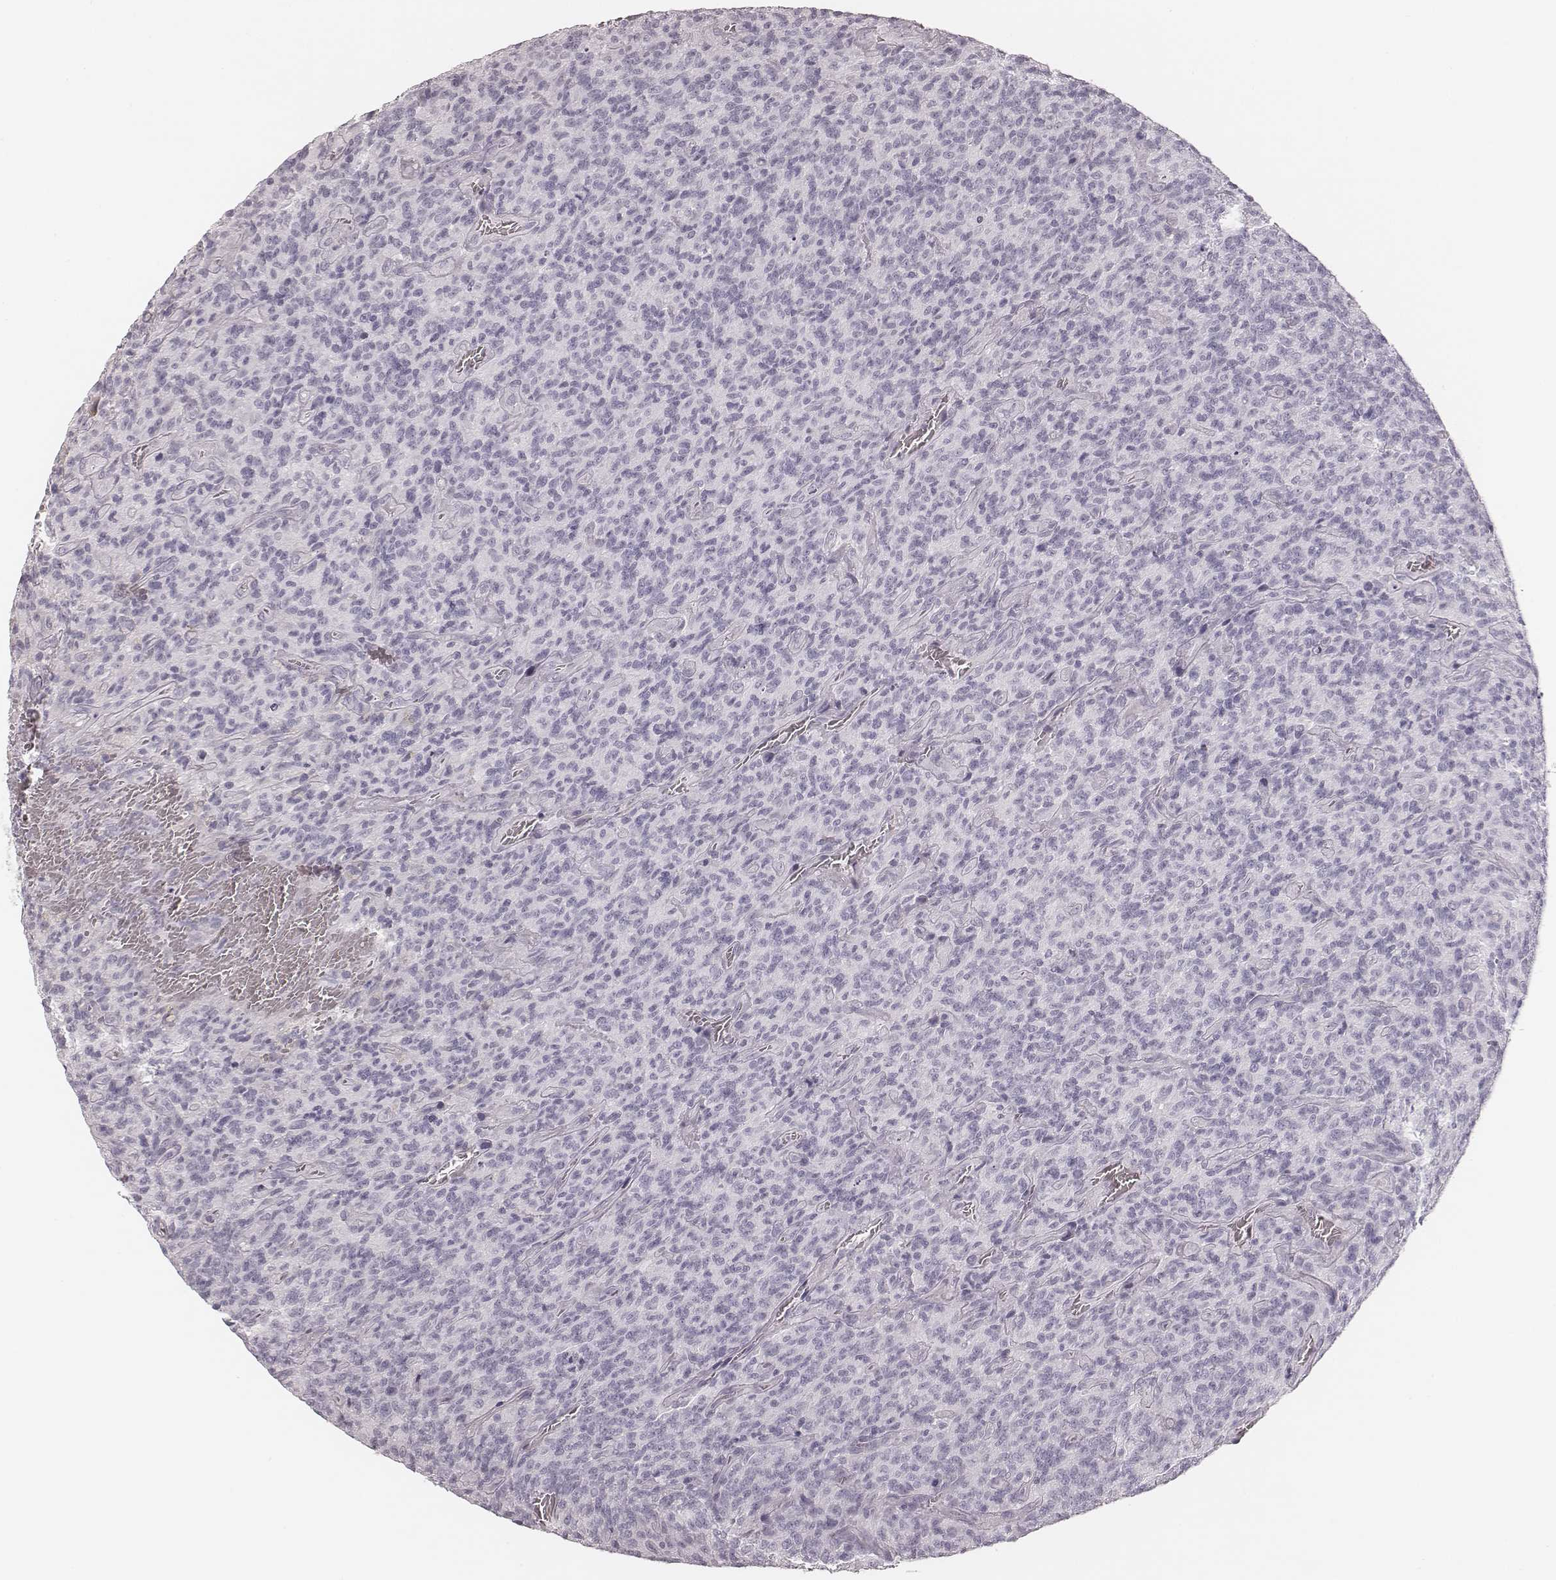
{"staining": {"intensity": "negative", "quantity": "none", "location": "none"}, "tissue": "glioma", "cell_type": "Tumor cells", "image_type": "cancer", "snomed": [{"axis": "morphology", "description": "Glioma, malignant, High grade"}, {"axis": "topography", "description": "Brain"}], "caption": "High magnification brightfield microscopy of malignant glioma (high-grade) stained with DAB (brown) and counterstained with hematoxylin (blue): tumor cells show no significant expression.", "gene": "MSX1", "patient": {"sex": "male", "age": 76}}